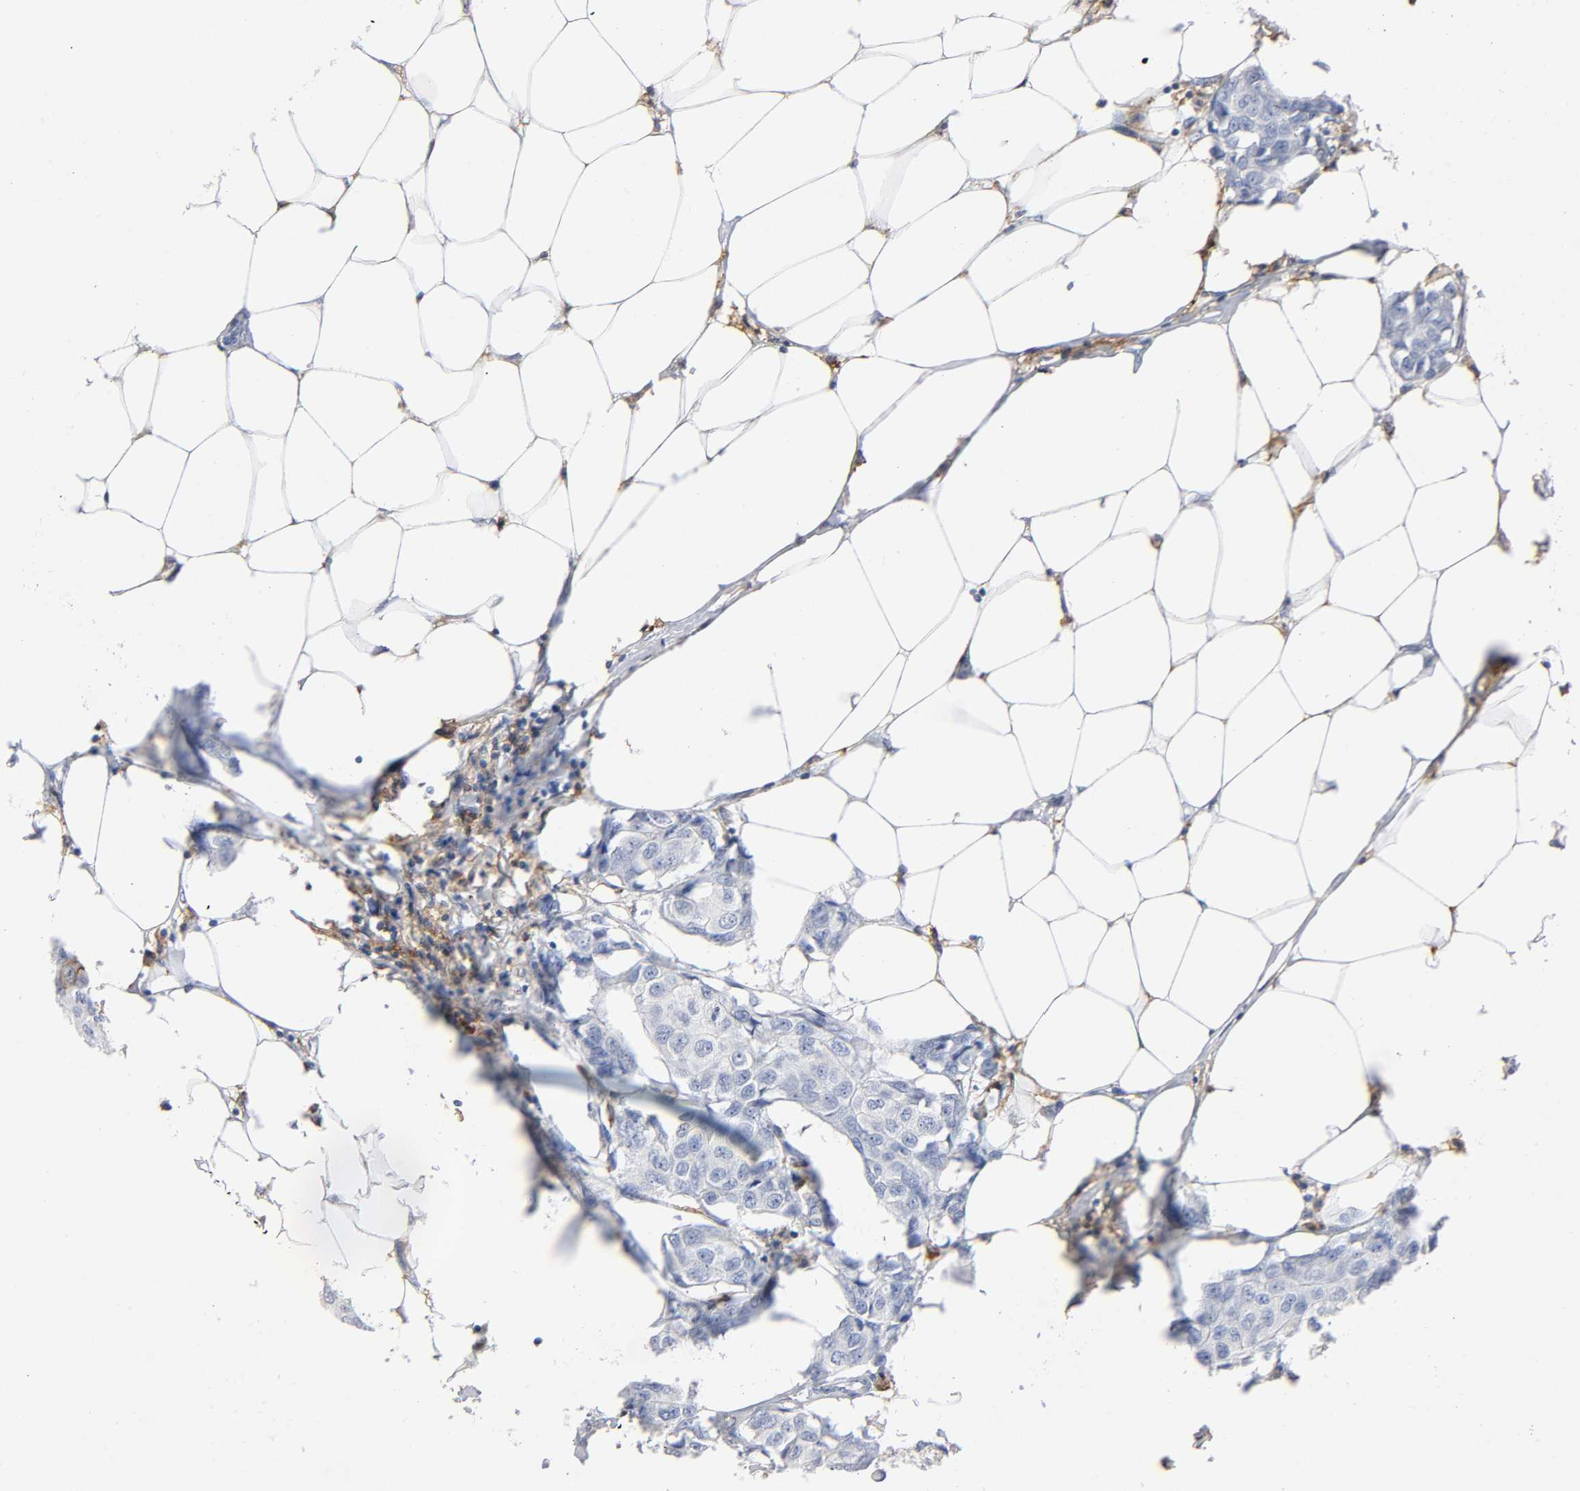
{"staining": {"intensity": "negative", "quantity": "none", "location": "none"}, "tissue": "breast cancer", "cell_type": "Tumor cells", "image_type": "cancer", "snomed": [{"axis": "morphology", "description": "Duct carcinoma"}, {"axis": "topography", "description": "Breast"}], "caption": "DAB (3,3'-diaminobenzidine) immunohistochemical staining of breast cancer demonstrates no significant positivity in tumor cells.", "gene": "LYN", "patient": {"sex": "female", "age": 80}}